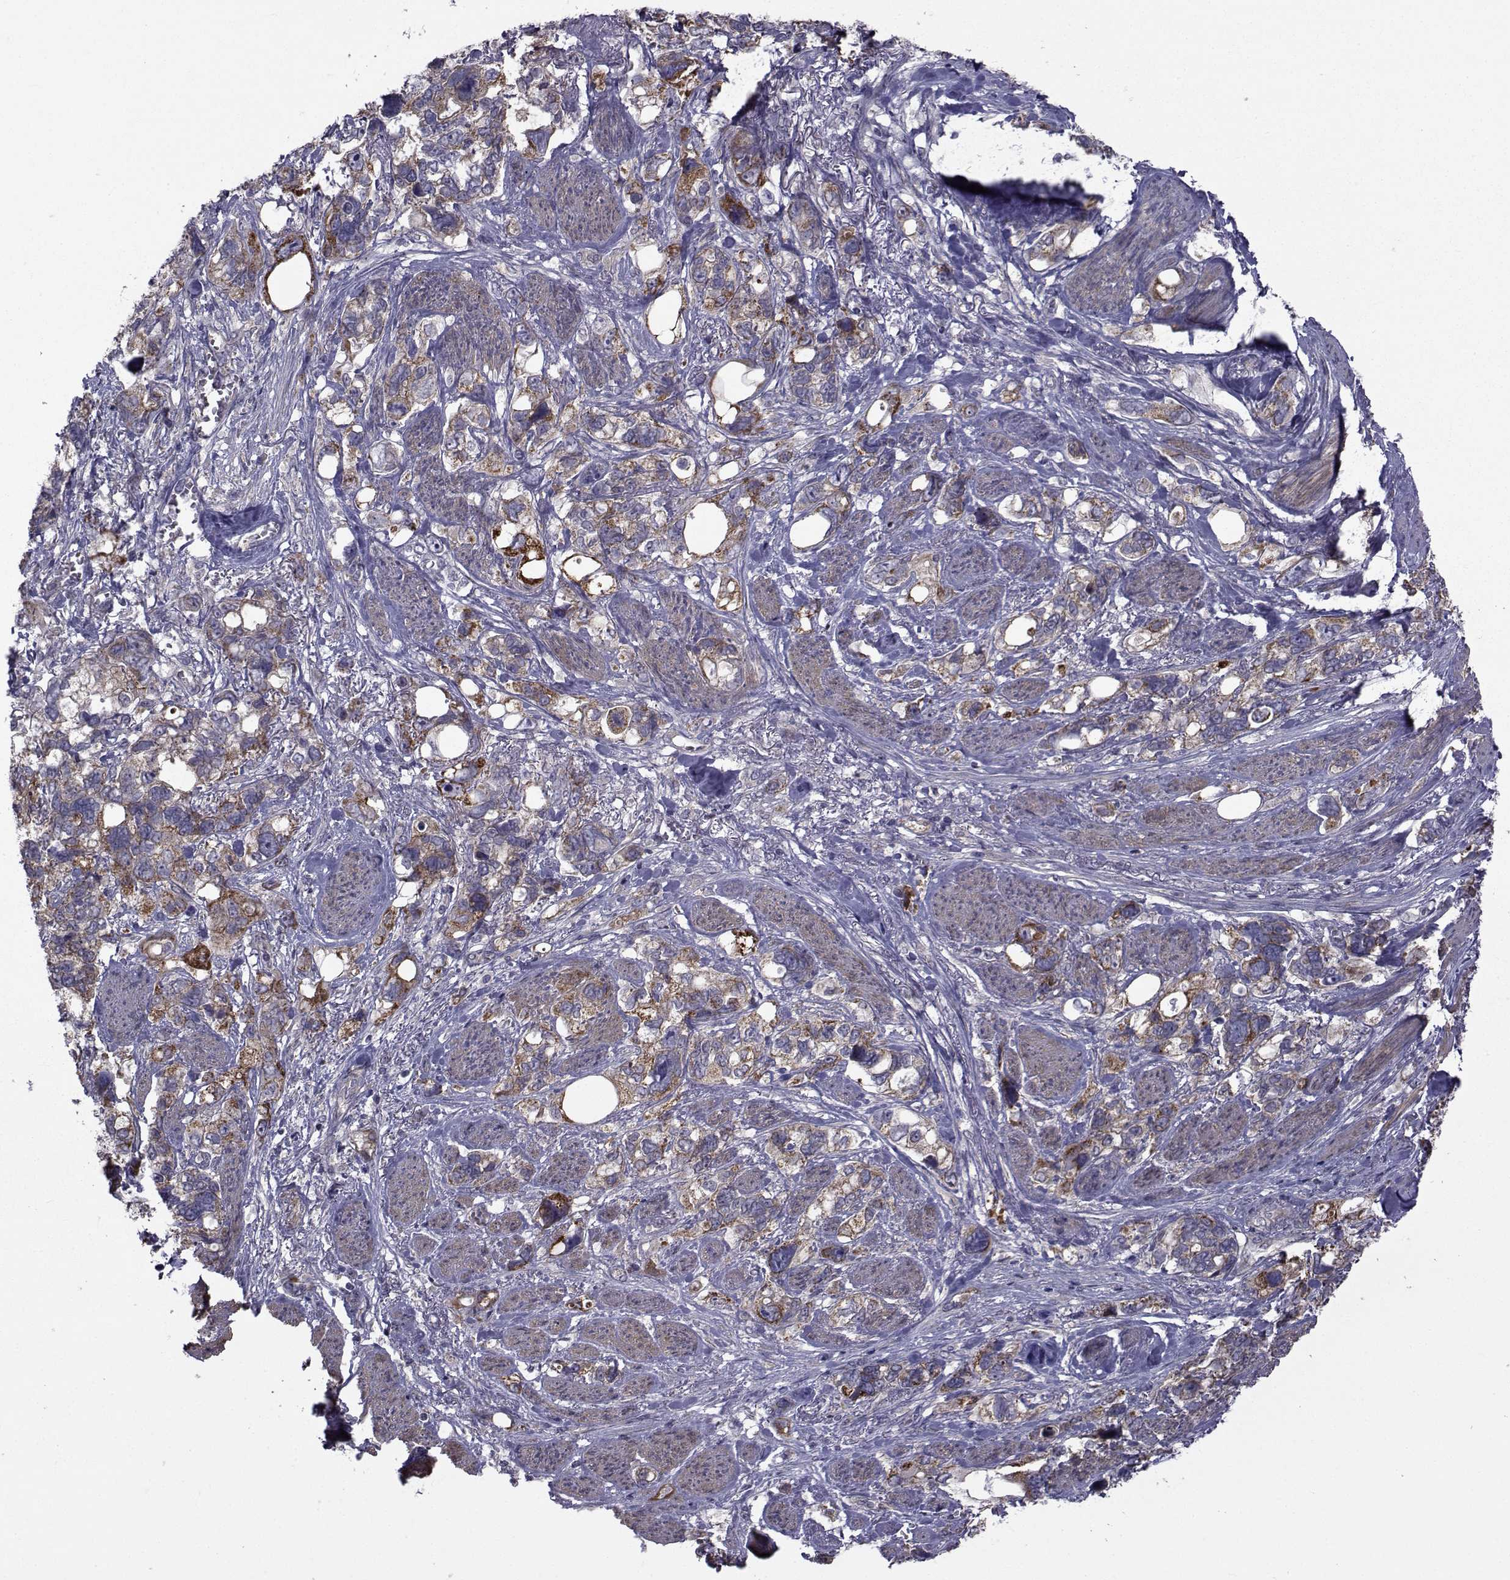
{"staining": {"intensity": "strong", "quantity": "<25%", "location": "cytoplasmic/membranous"}, "tissue": "stomach cancer", "cell_type": "Tumor cells", "image_type": "cancer", "snomed": [{"axis": "morphology", "description": "Adenocarcinoma, NOS"}, {"axis": "topography", "description": "Stomach, upper"}], "caption": "A brown stain highlights strong cytoplasmic/membranous staining of a protein in human stomach adenocarcinoma tumor cells.", "gene": "CFAP74", "patient": {"sex": "female", "age": 81}}